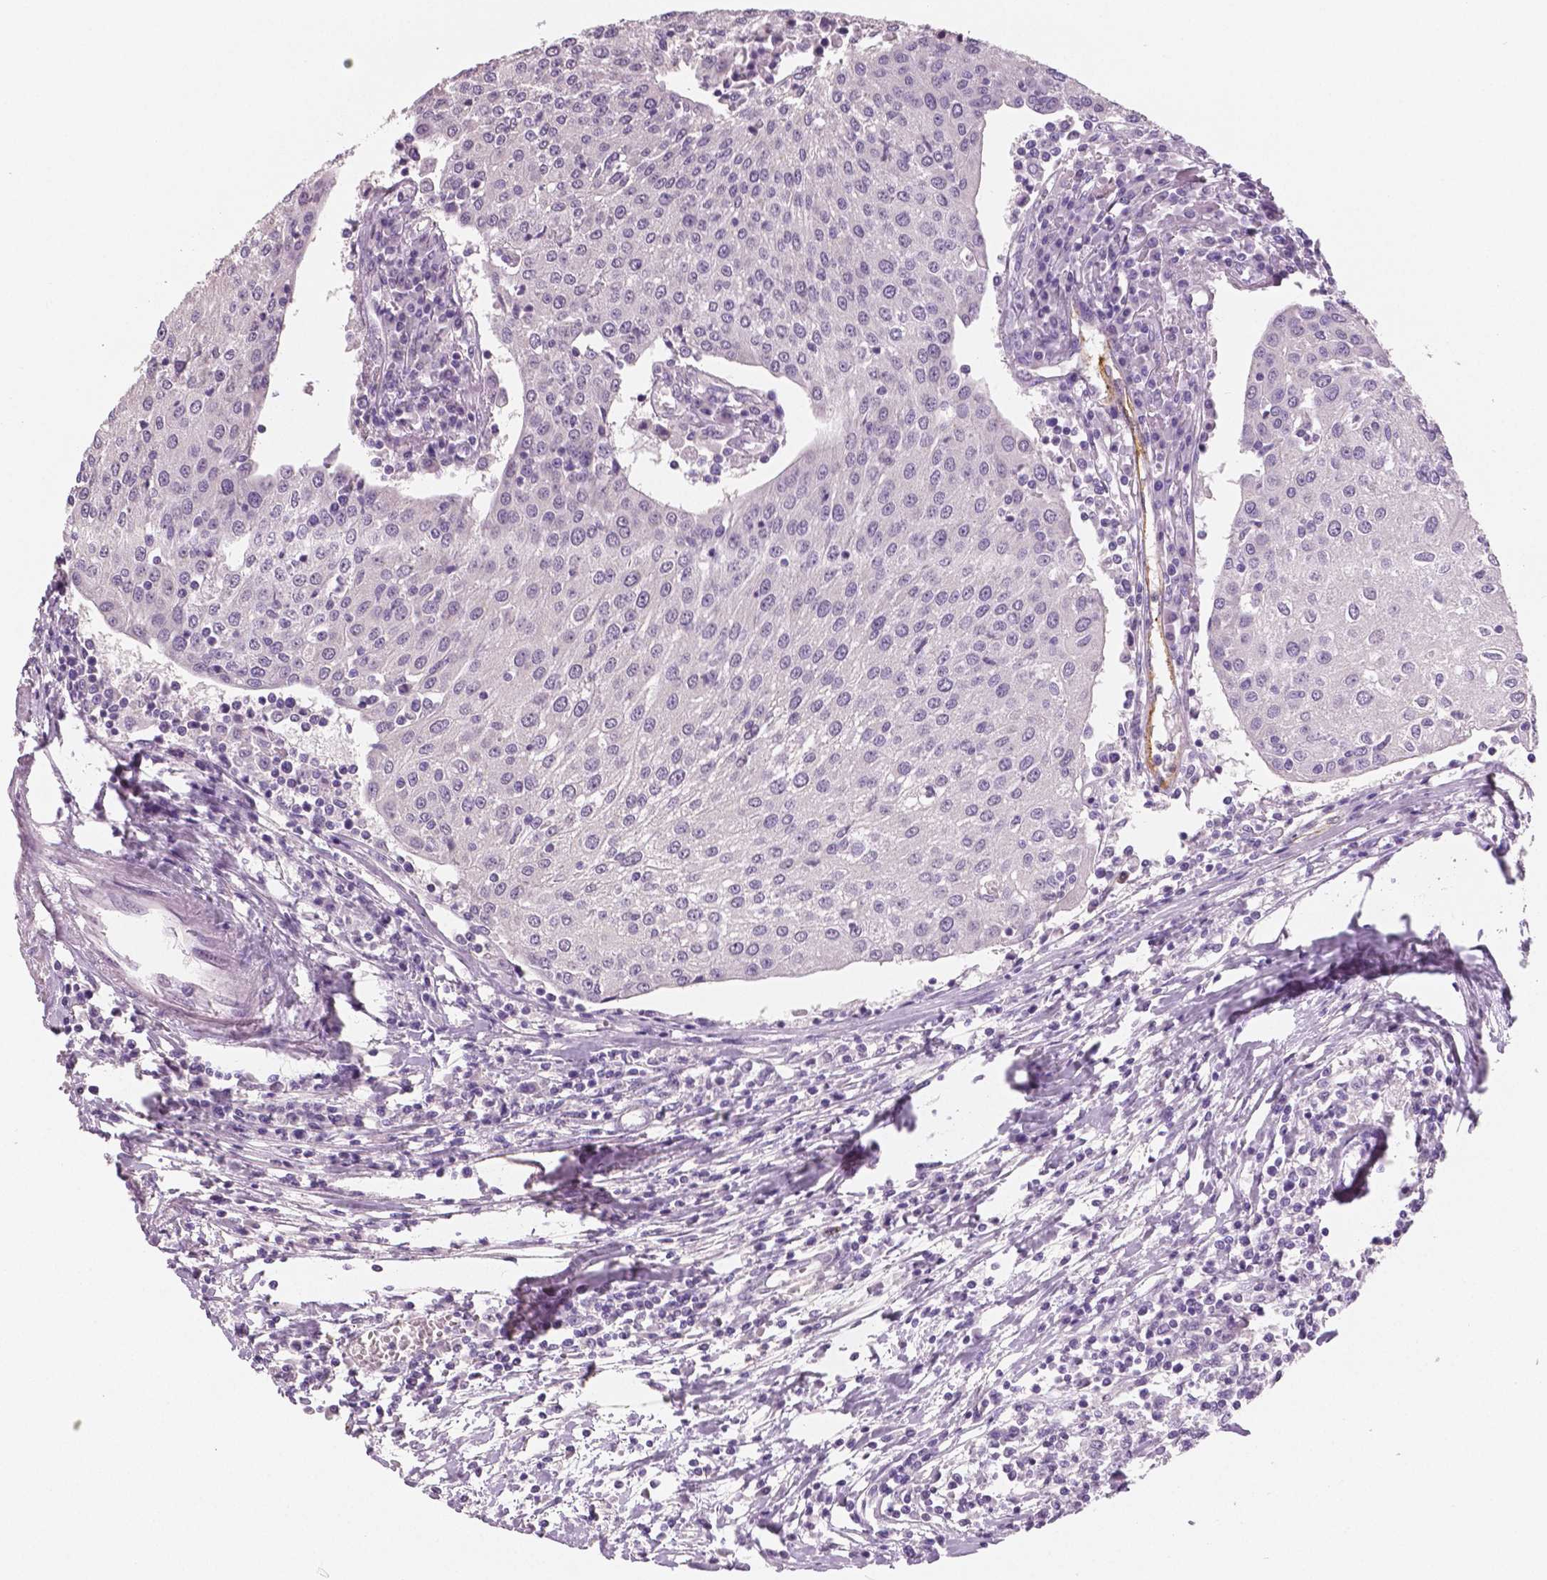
{"staining": {"intensity": "negative", "quantity": "none", "location": "none"}, "tissue": "urothelial cancer", "cell_type": "Tumor cells", "image_type": "cancer", "snomed": [{"axis": "morphology", "description": "Urothelial carcinoma, High grade"}, {"axis": "topography", "description": "Urinary bladder"}], "caption": "DAB immunohistochemical staining of human urothelial carcinoma (high-grade) displays no significant positivity in tumor cells.", "gene": "TSPAN7", "patient": {"sex": "female", "age": 85}}